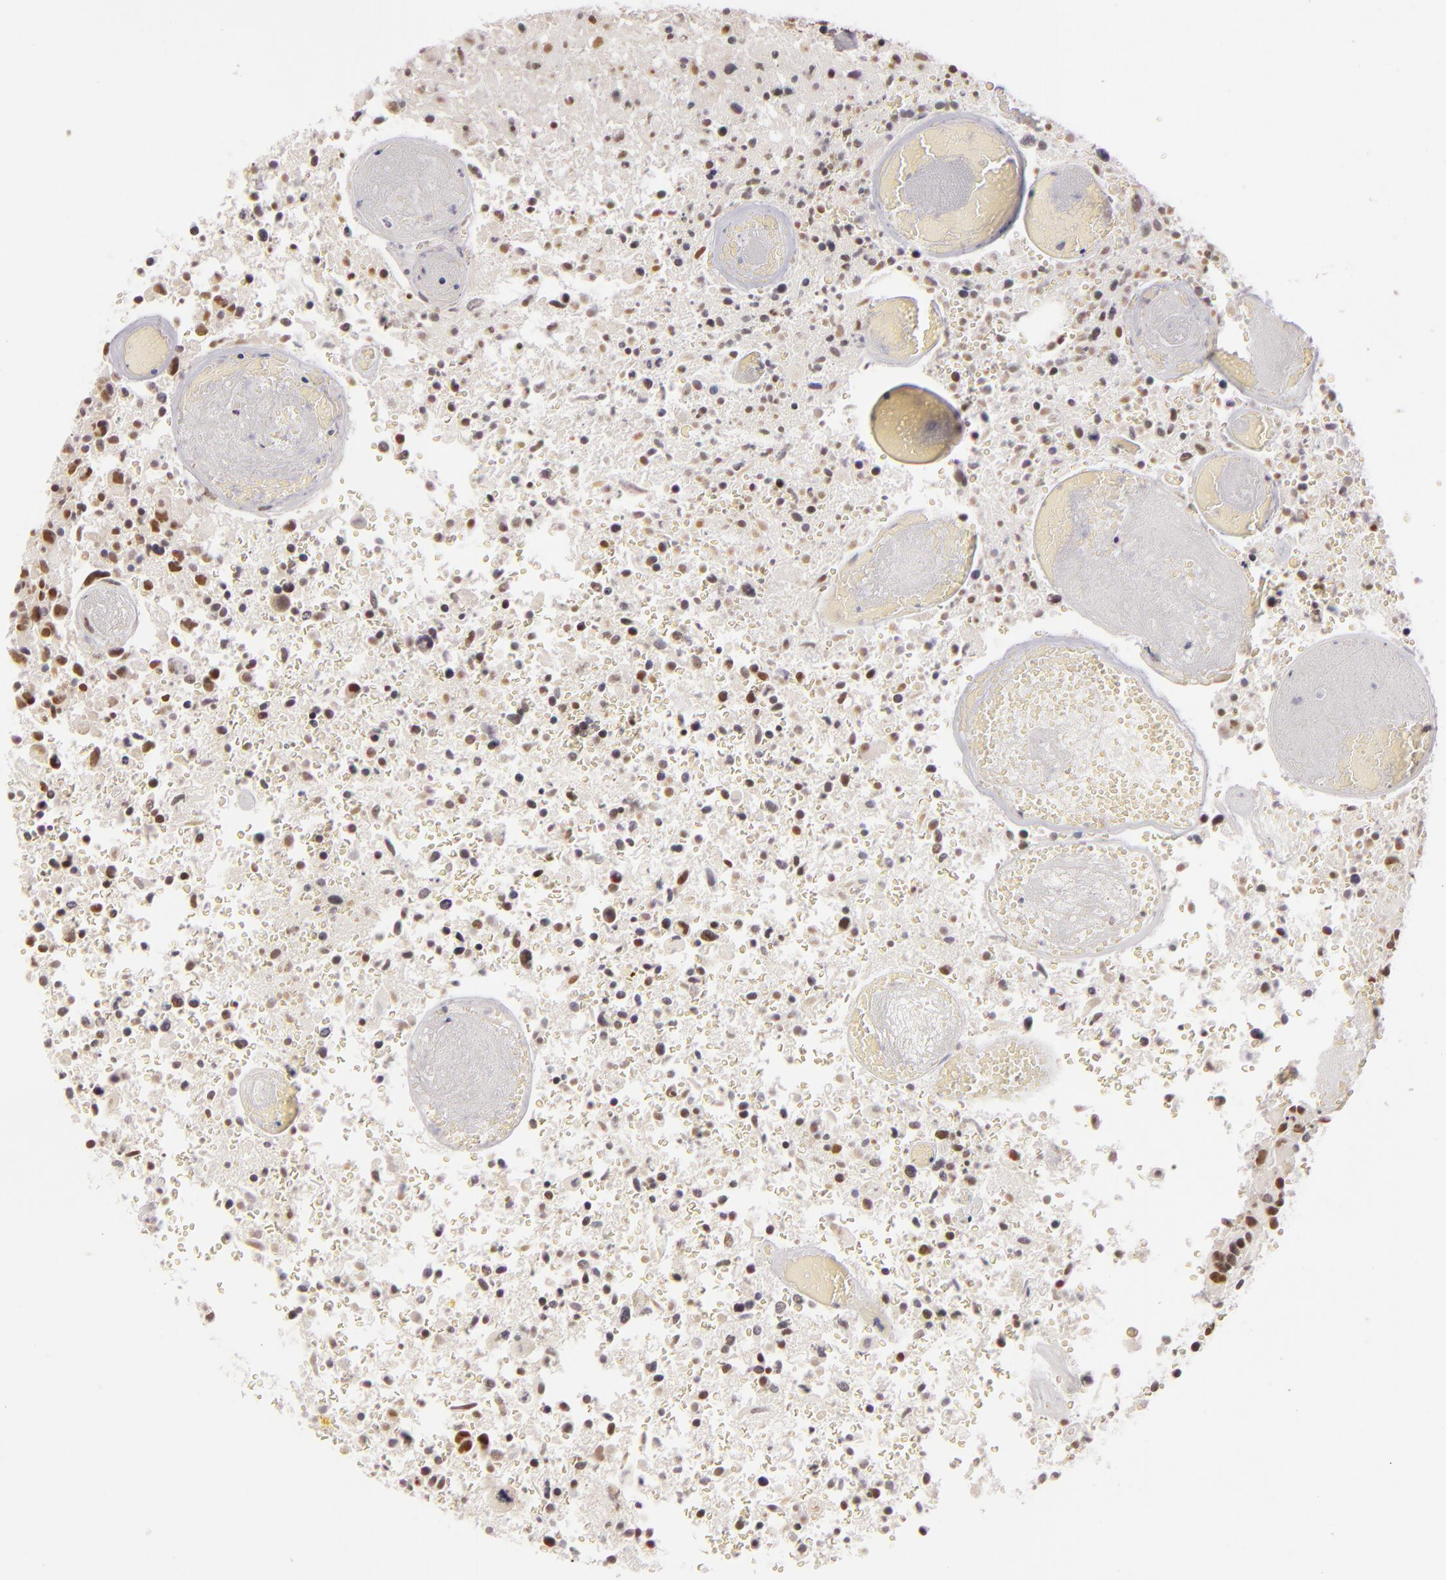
{"staining": {"intensity": "moderate", "quantity": ">75%", "location": "nuclear"}, "tissue": "glioma", "cell_type": "Tumor cells", "image_type": "cancer", "snomed": [{"axis": "morphology", "description": "Glioma, malignant, High grade"}, {"axis": "topography", "description": "Brain"}], "caption": "High-grade glioma (malignant) was stained to show a protein in brown. There is medium levels of moderate nuclear staining in about >75% of tumor cells. (Brightfield microscopy of DAB IHC at high magnification).", "gene": "DAXX", "patient": {"sex": "male", "age": 72}}